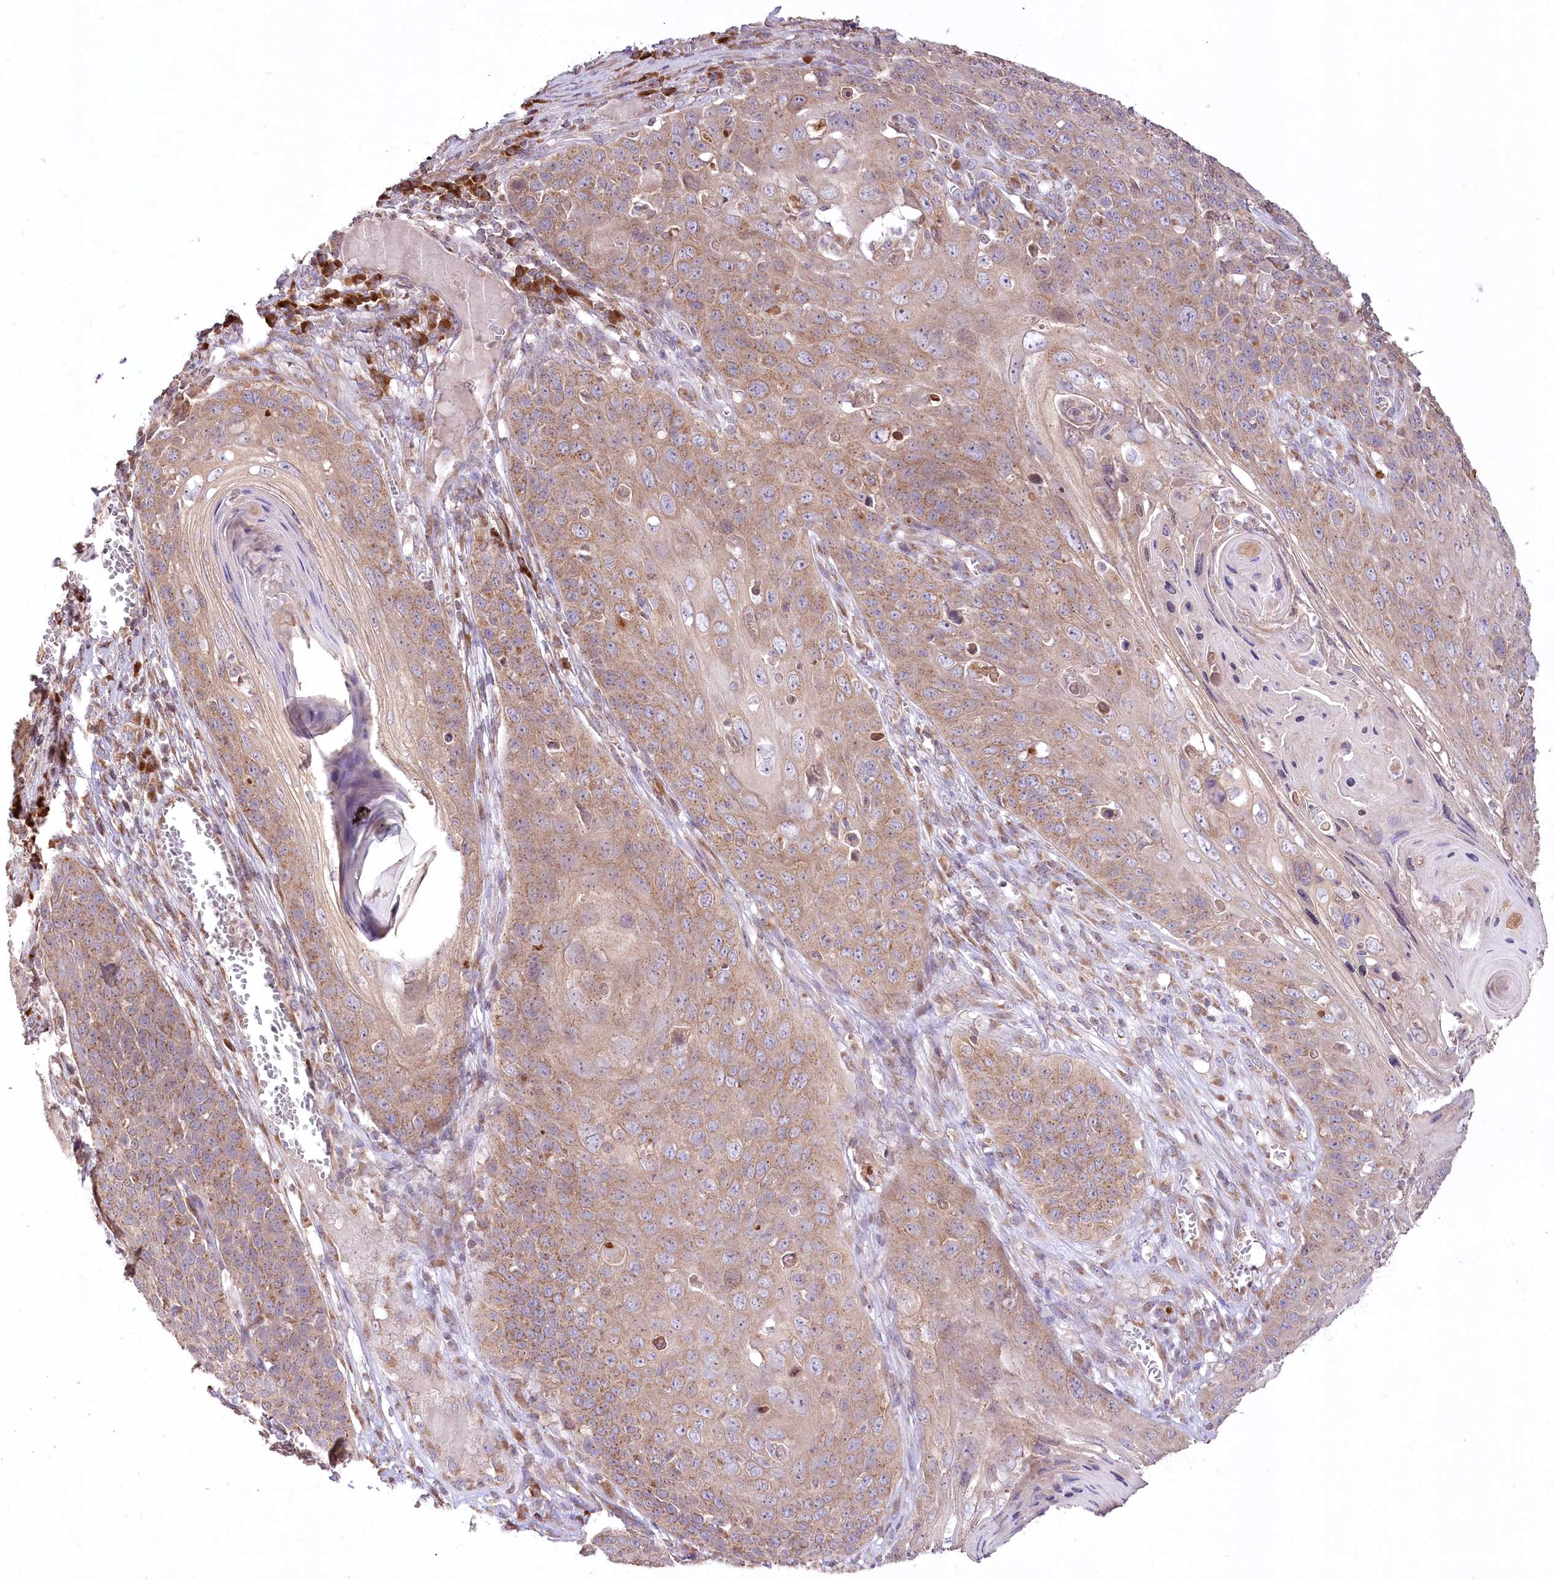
{"staining": {"intensity": "moderate", "quantity": ">75%", "location": "cytoplasmic/membranous"}, "tissue": "skin cancer", "cell_type": "Tumor cells", "image_type": "cancer", "snomed": [{"axis": "morphology", "description": "Squamous cell carcinoma, NOS"}, {"axis": "topography", "description": "Skin"}], "caption": "Skin squamous cell carcinoma stained with a brown dye demonstrates moderate cytoplasmic/membranous positive positivity in approximately >75% of tumor cells.", "gene": "STT3B", "patient": {"sex": "male", "age": 55}}